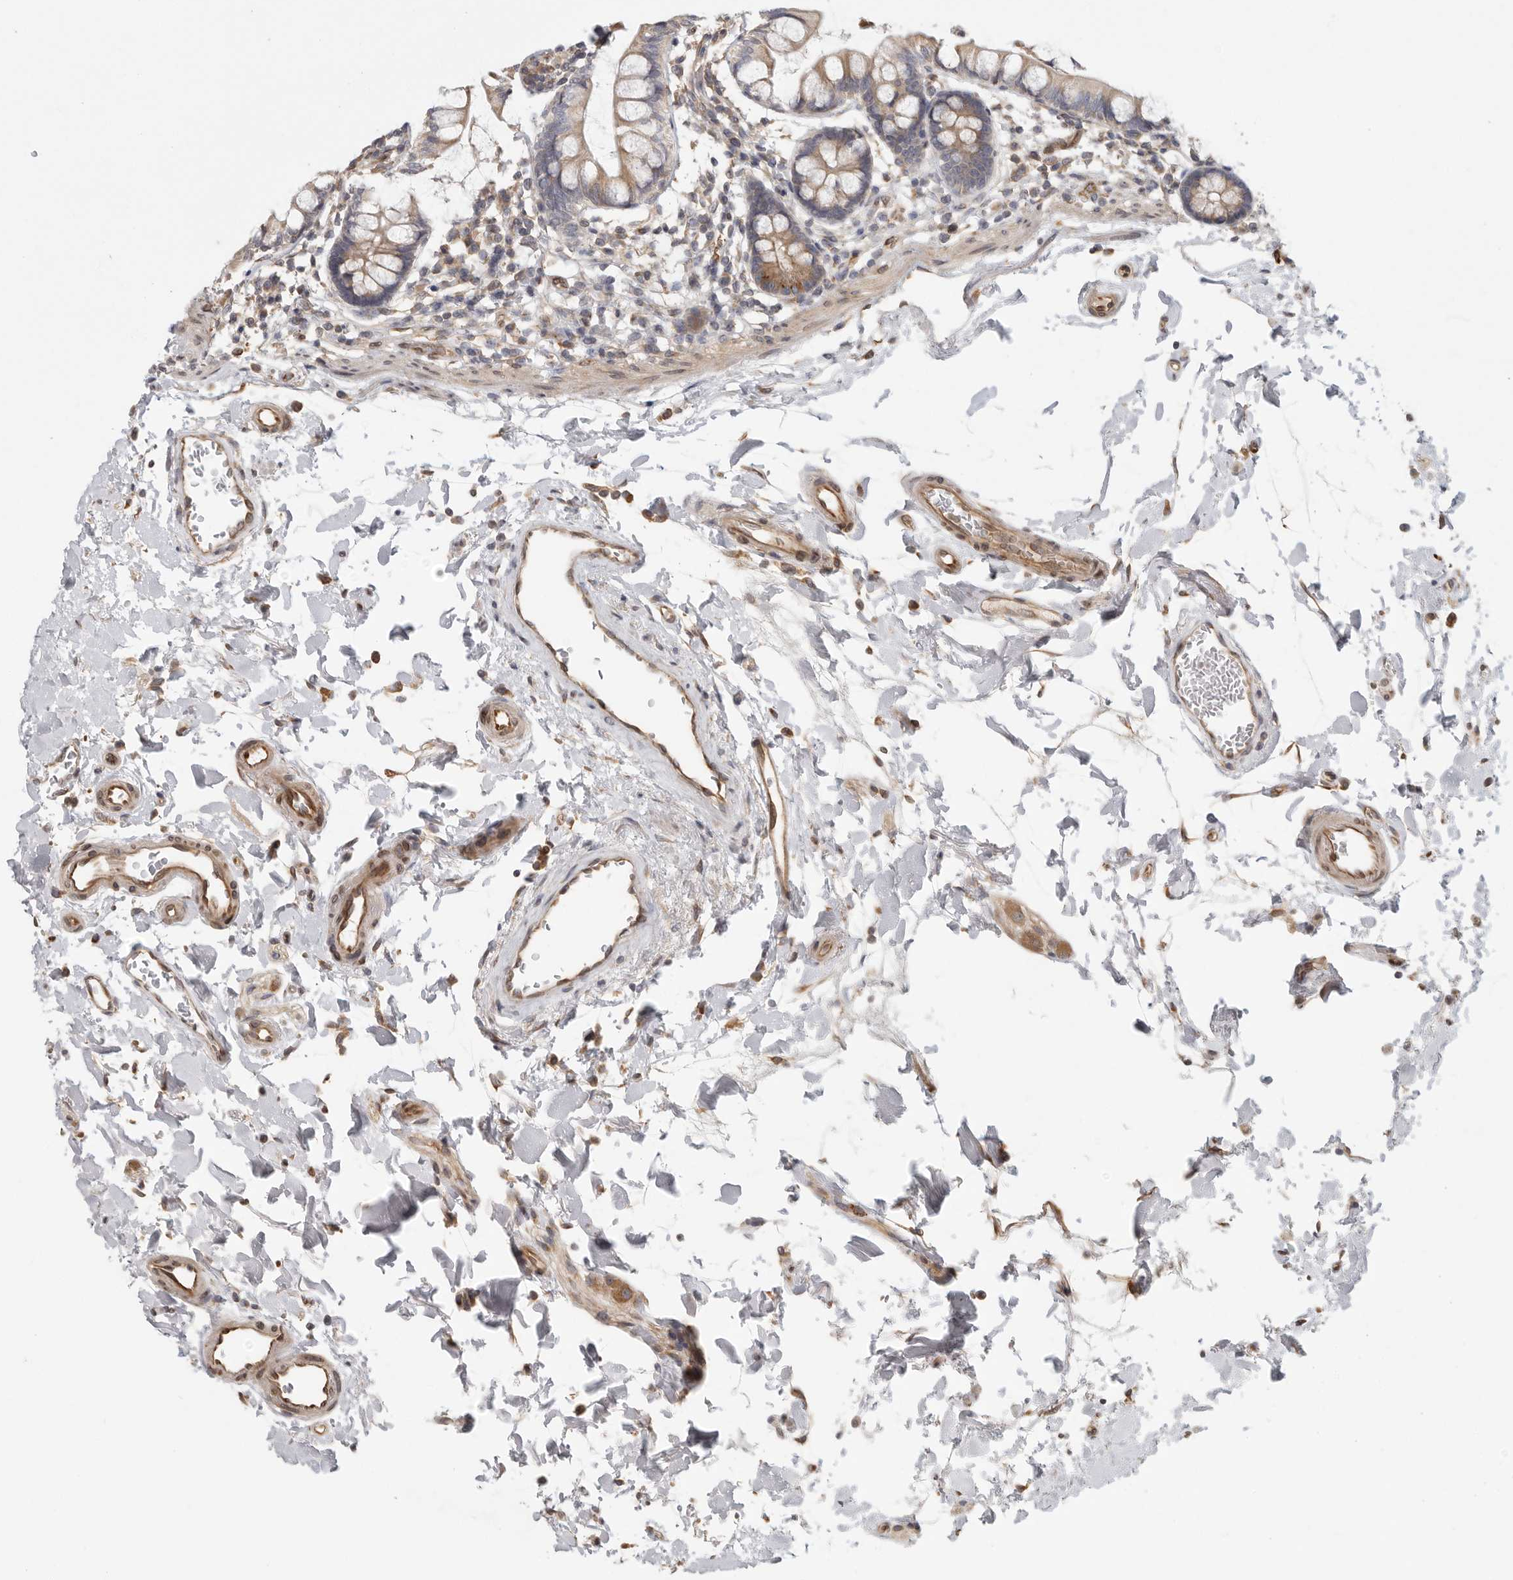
{"staining": {"intensity": "moderate", "quantity": ">75%", "location": "cytoplasmic/membranous"}, "tissue": "small intestine", "cell_type": "Glandular cells", "image_type": "normal", "snomed": [{"axis": "morphology", "description": "Normal tissue, NOS"}, {"axis": "topography", "description": "Small intestine"}], "caption": "A high-resolution image shows IHC staining of normal small intestine, which exhibits moderate cytoplasmic/membranous positivity in about >75% of glandular cells. (Brightfield microscopy of DAB IHC at high magnification).", "gene": "BCAP29", "patient": {"sex": "female", "age": 84}}